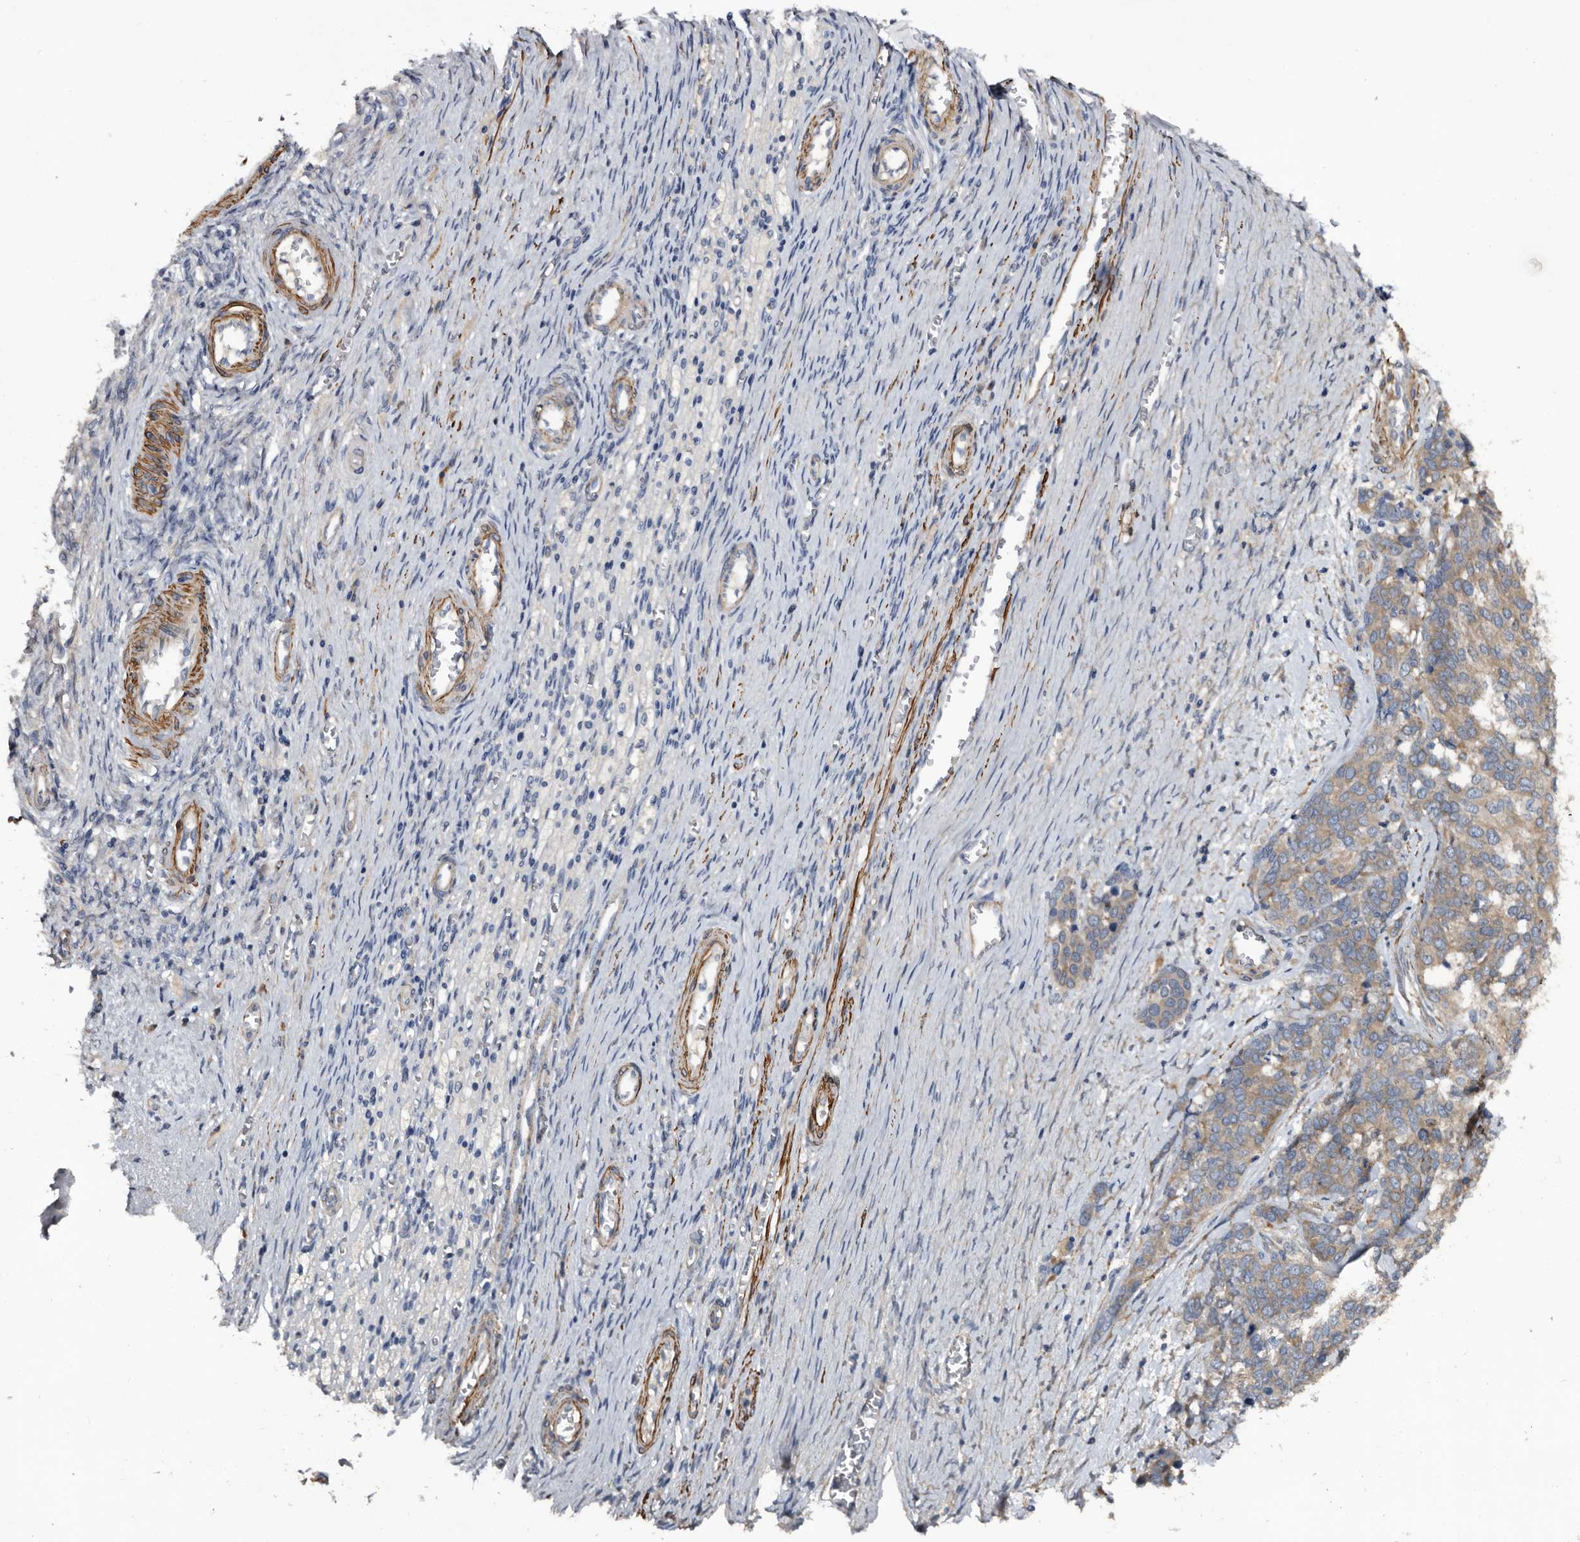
{"staining": {"intensity": "moderate", "quantity": ">75%", "location": "cytoplasmic/membranous"}, "tissue": "ovarian cancer", "cell_type": "Tumor cells", "image_type": "cancer", "snomed": [{"axis": "morphology", "description": "Cystadenocarcinoma, serous, NOS"}, {"axis": "topography", "description": "Ovary"}], "caption": "IHC (DAB) staining of ovarian cancer (serous cystadenocarcinoma) displays moderate cytoplasmic/membranous protein positivity in about >75% of tumor cells. The staining was performed using DAB (3,3'-diaminobenzidine), with brown indicating positive protein expression. Nuclei are stained blue with hematoxylin.", "gene": "IARS1", "patient": {"sex": "female", "age": 44}}